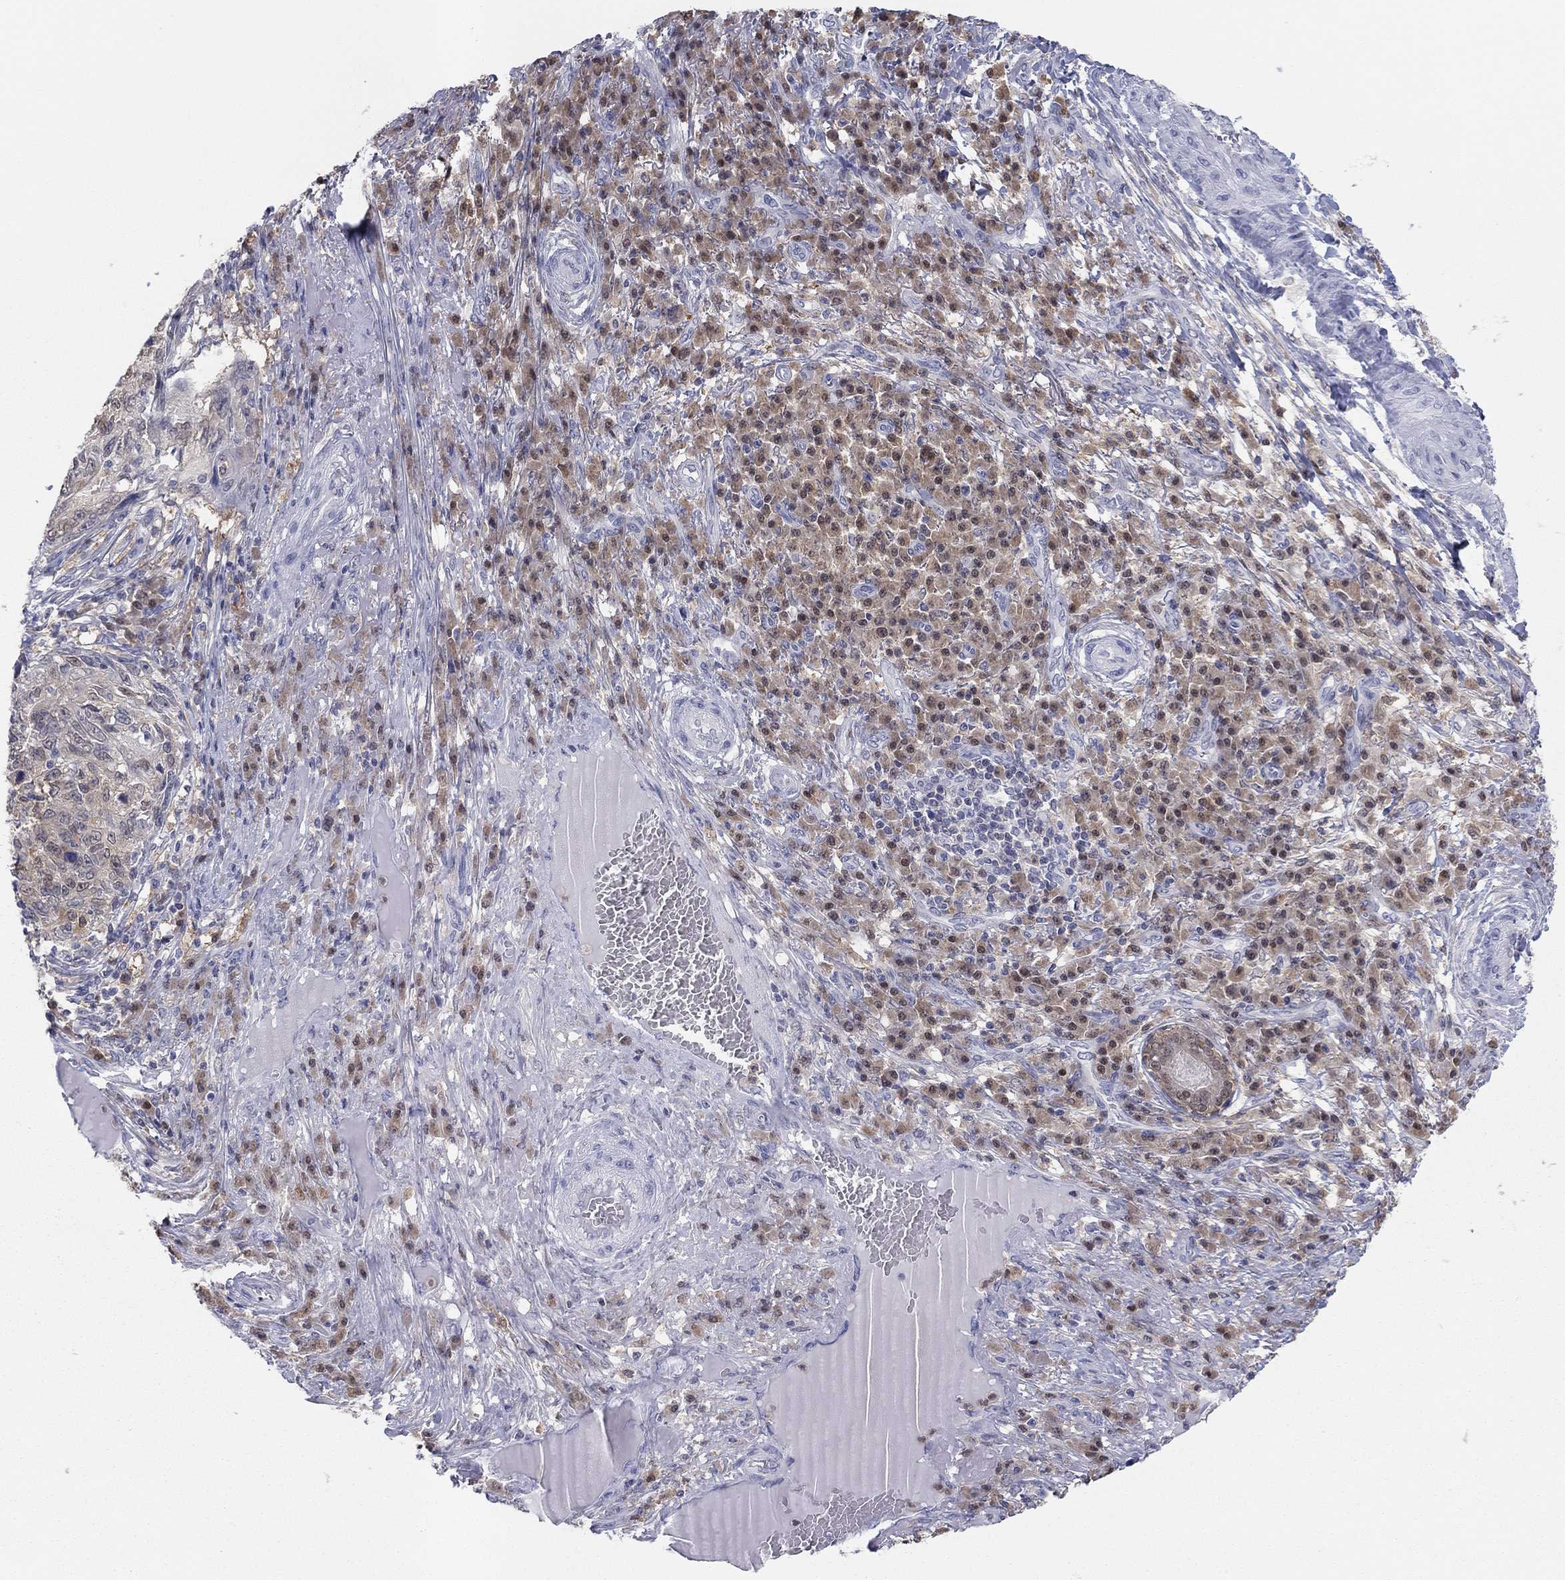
{"staining": {"intensity": "weak", "quantity": ">75%", "location": "cytoplasmic/membranous"}, "tissue": "skin cancer", "cell_type": "Tumor cells", "image_type": "cancer", "snomed": [{"axis": "morphology", "description": "Squamous cell carcinoma, NOS"}, {"axis": "topography", "description": "Skin"}], "caption": "Protein analysis of skin cancer tissue shows weak cytoplasmic/membranous expression in about >75% of tumor cells. The staining was performed using DAB to visualize the protein expression in brown, while the nuclei were stained in blue with hematoxylin (Magnification: 20x).", "gene": "PDXK", "patient": {"sex": "male", "age": 92}}